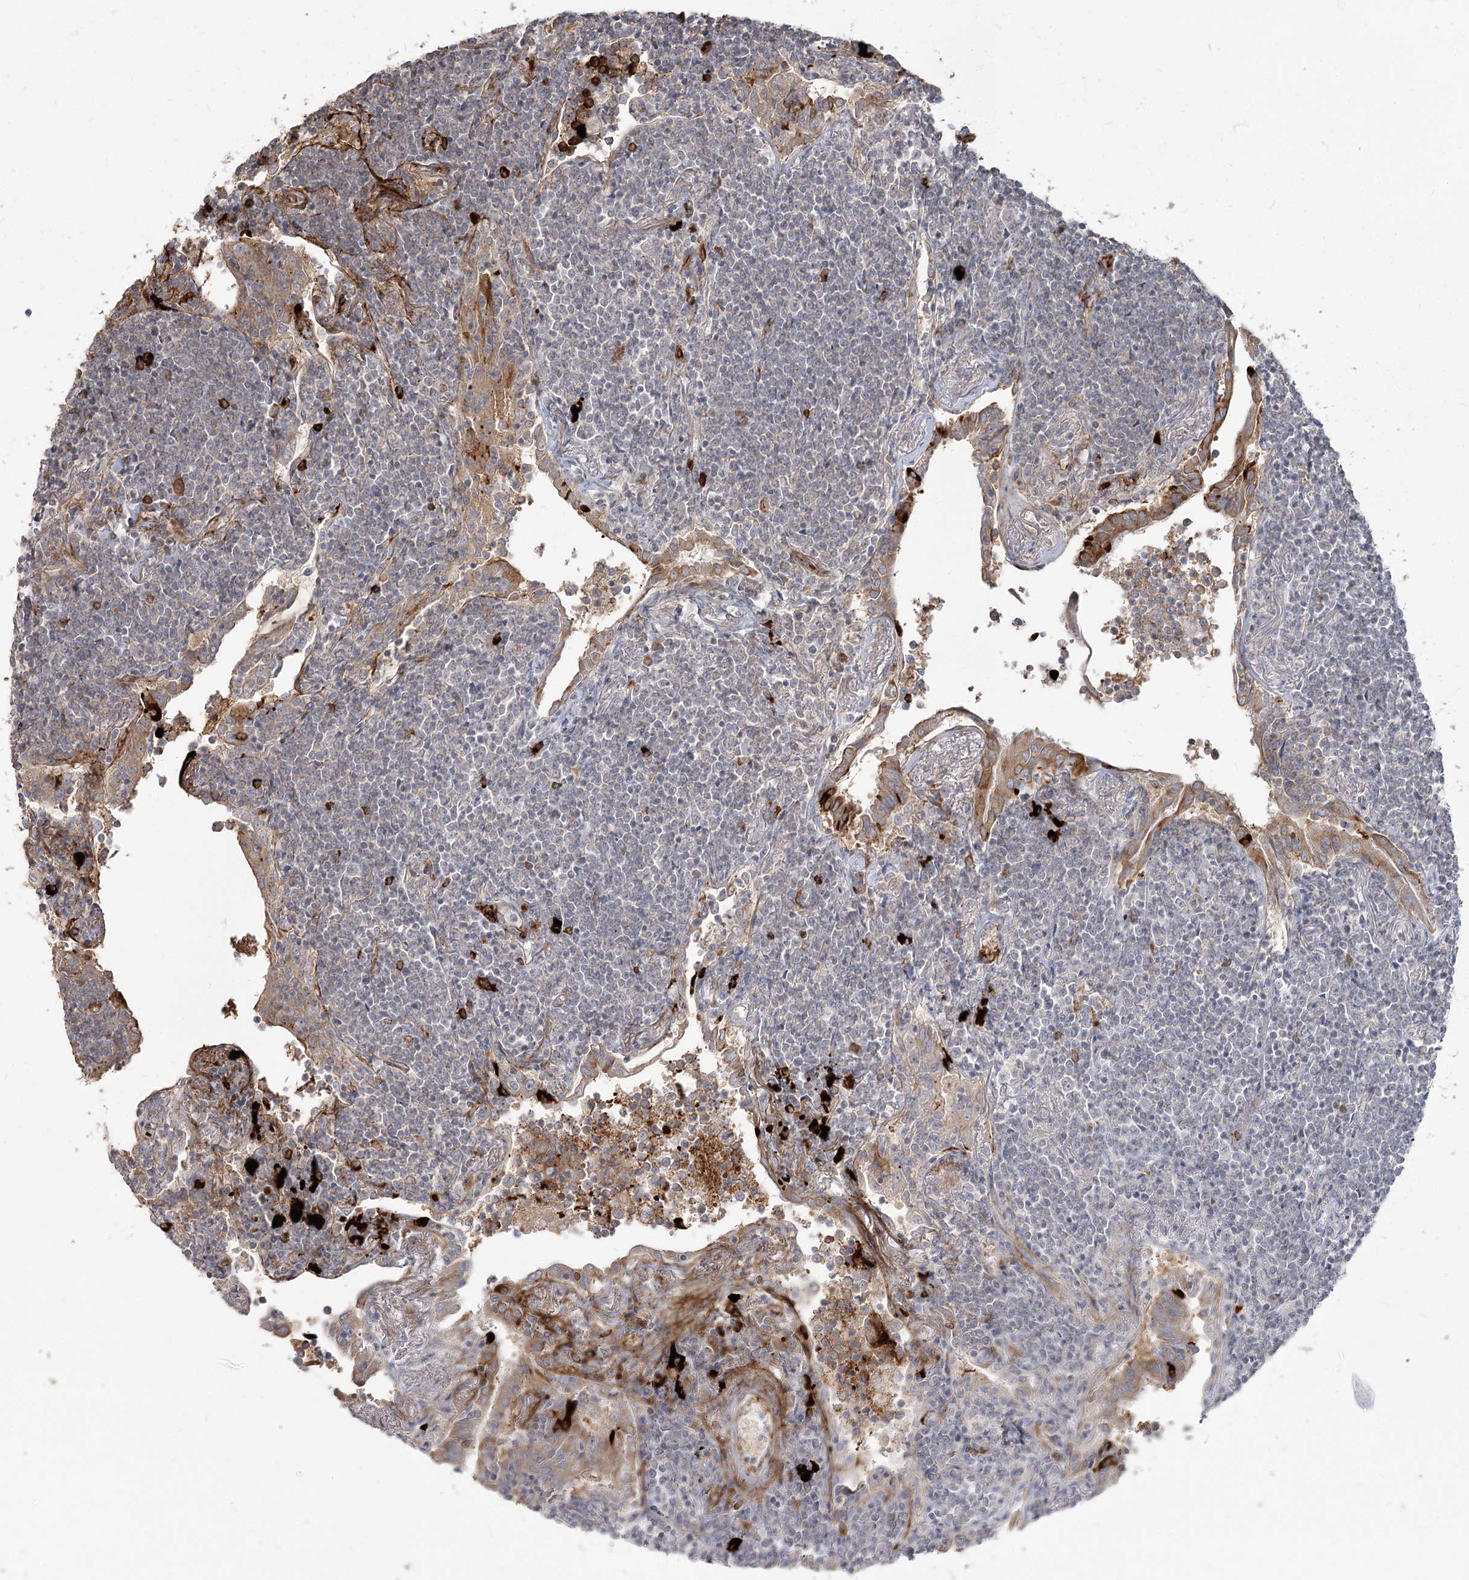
{"staining": {"intensity": "negative", "quantity": "none", "location": "none"}, "tissue": "lymphoma", "cell_type": "Tumor cells", "image_type": "cancer", "snomed": [{"axis": "morphology", "description": "Malignant lymphoma, non-Hodgkin's type, Low grade"}, {"axis": "topography", "description": "Lung"}], "caption": "Immunohistochemical staining of human malignant lymphoma, non-Hodgkin's type (low-grade) demonstrates no significant positivity in tumor cells. Brightfield microscopy of immunohistochemistry (IHC) stained with DAB (brown) and hematoxylin (blue), captured at high magnification.", "gene": "GUCY2C", "patient": {"sex": "female", "age": 71}}